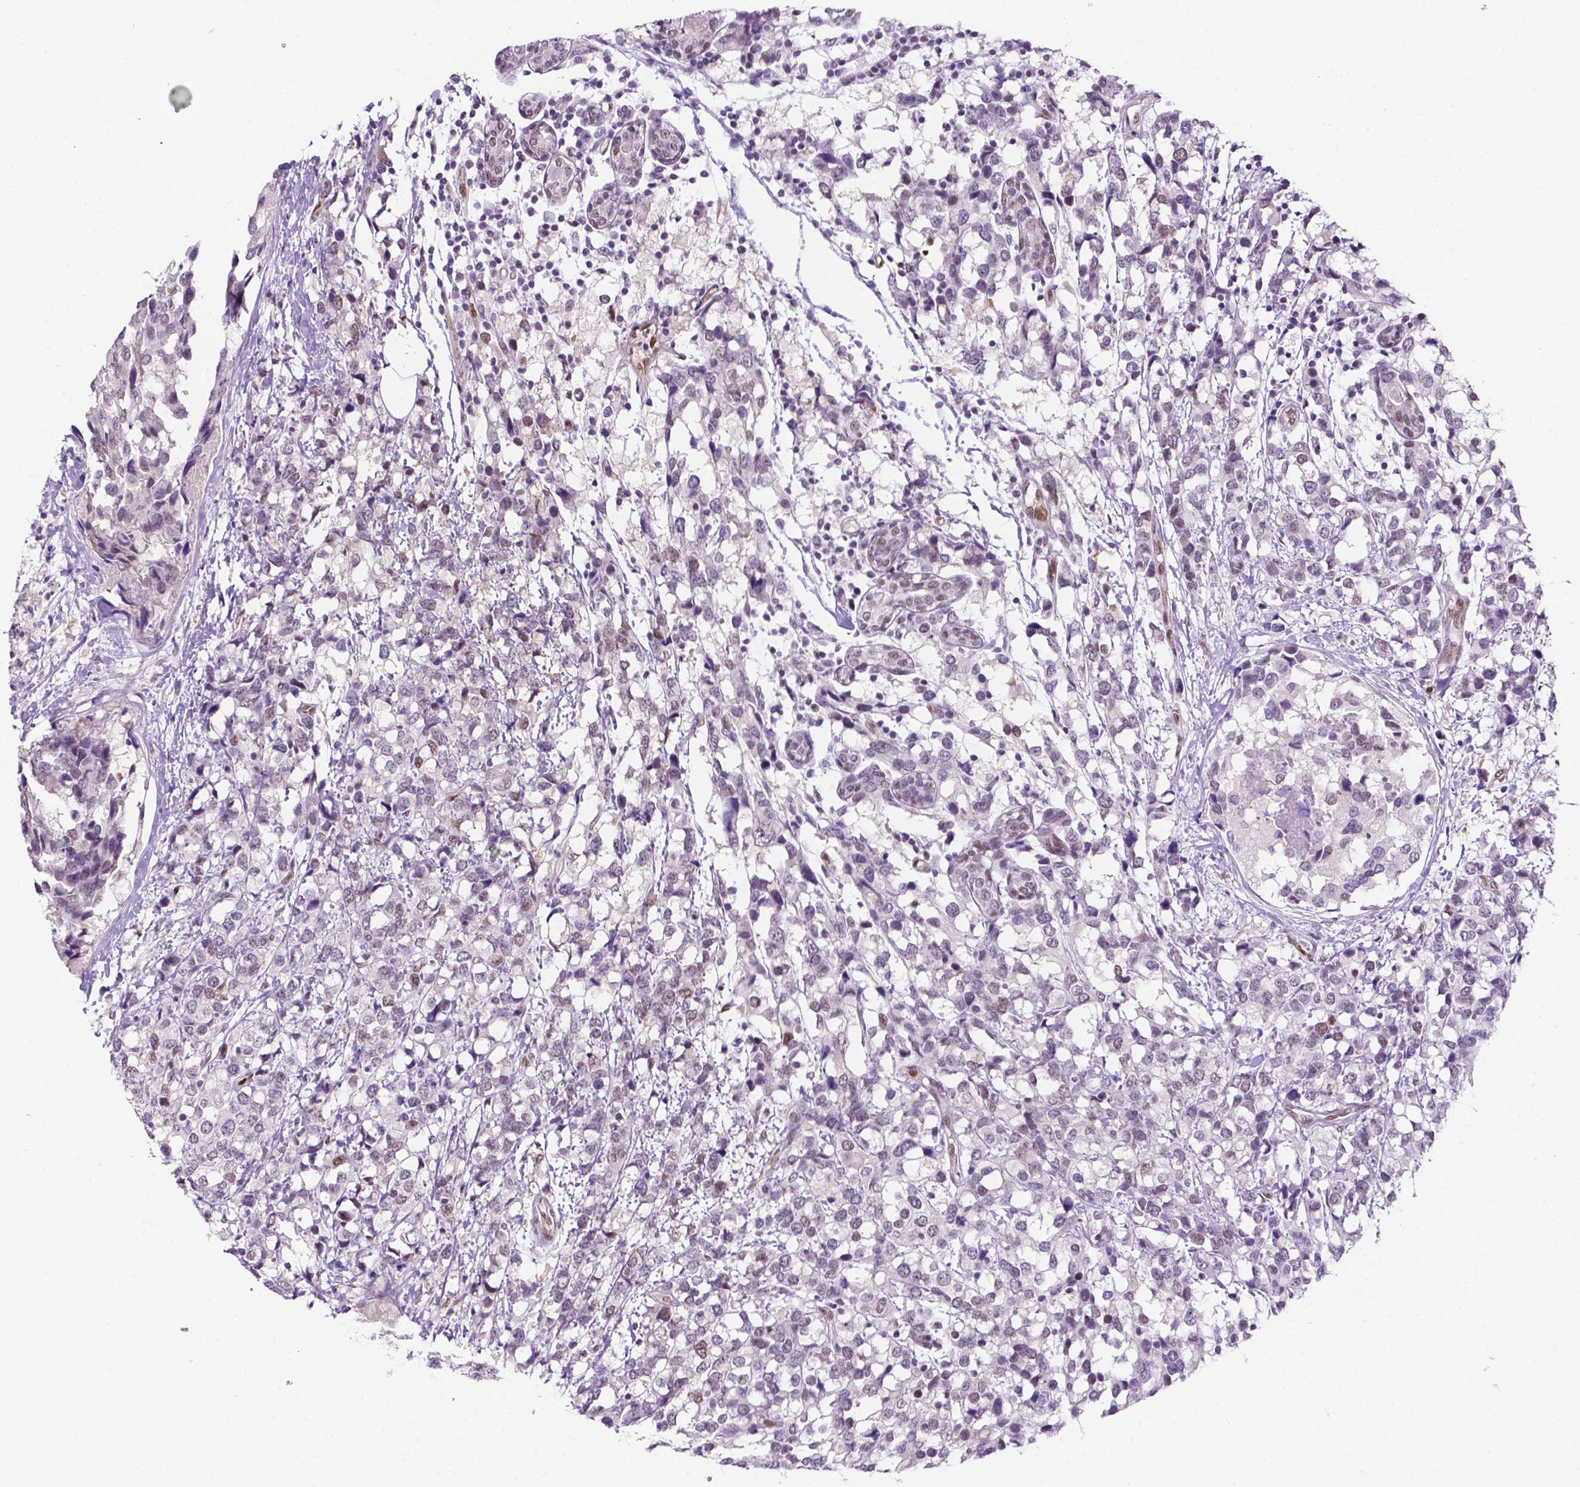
{"staining": {"intensity": "negative", "quantity": "none", "location": "none"}, "tissue": "breast cancer", "cell_type": "Tumor cells", "image_type": "cancer", "snomed": [{"axis": "morphology", "description": "Lobular carcinoma"}, {"axis": "topography", "description": "Breast"}], "caption": "IHC of lobular carcinoma (breast) demonstrates no staining in tumor cells.", "gene": "ERF", "patient": {"sex": "female", "age": 59}}